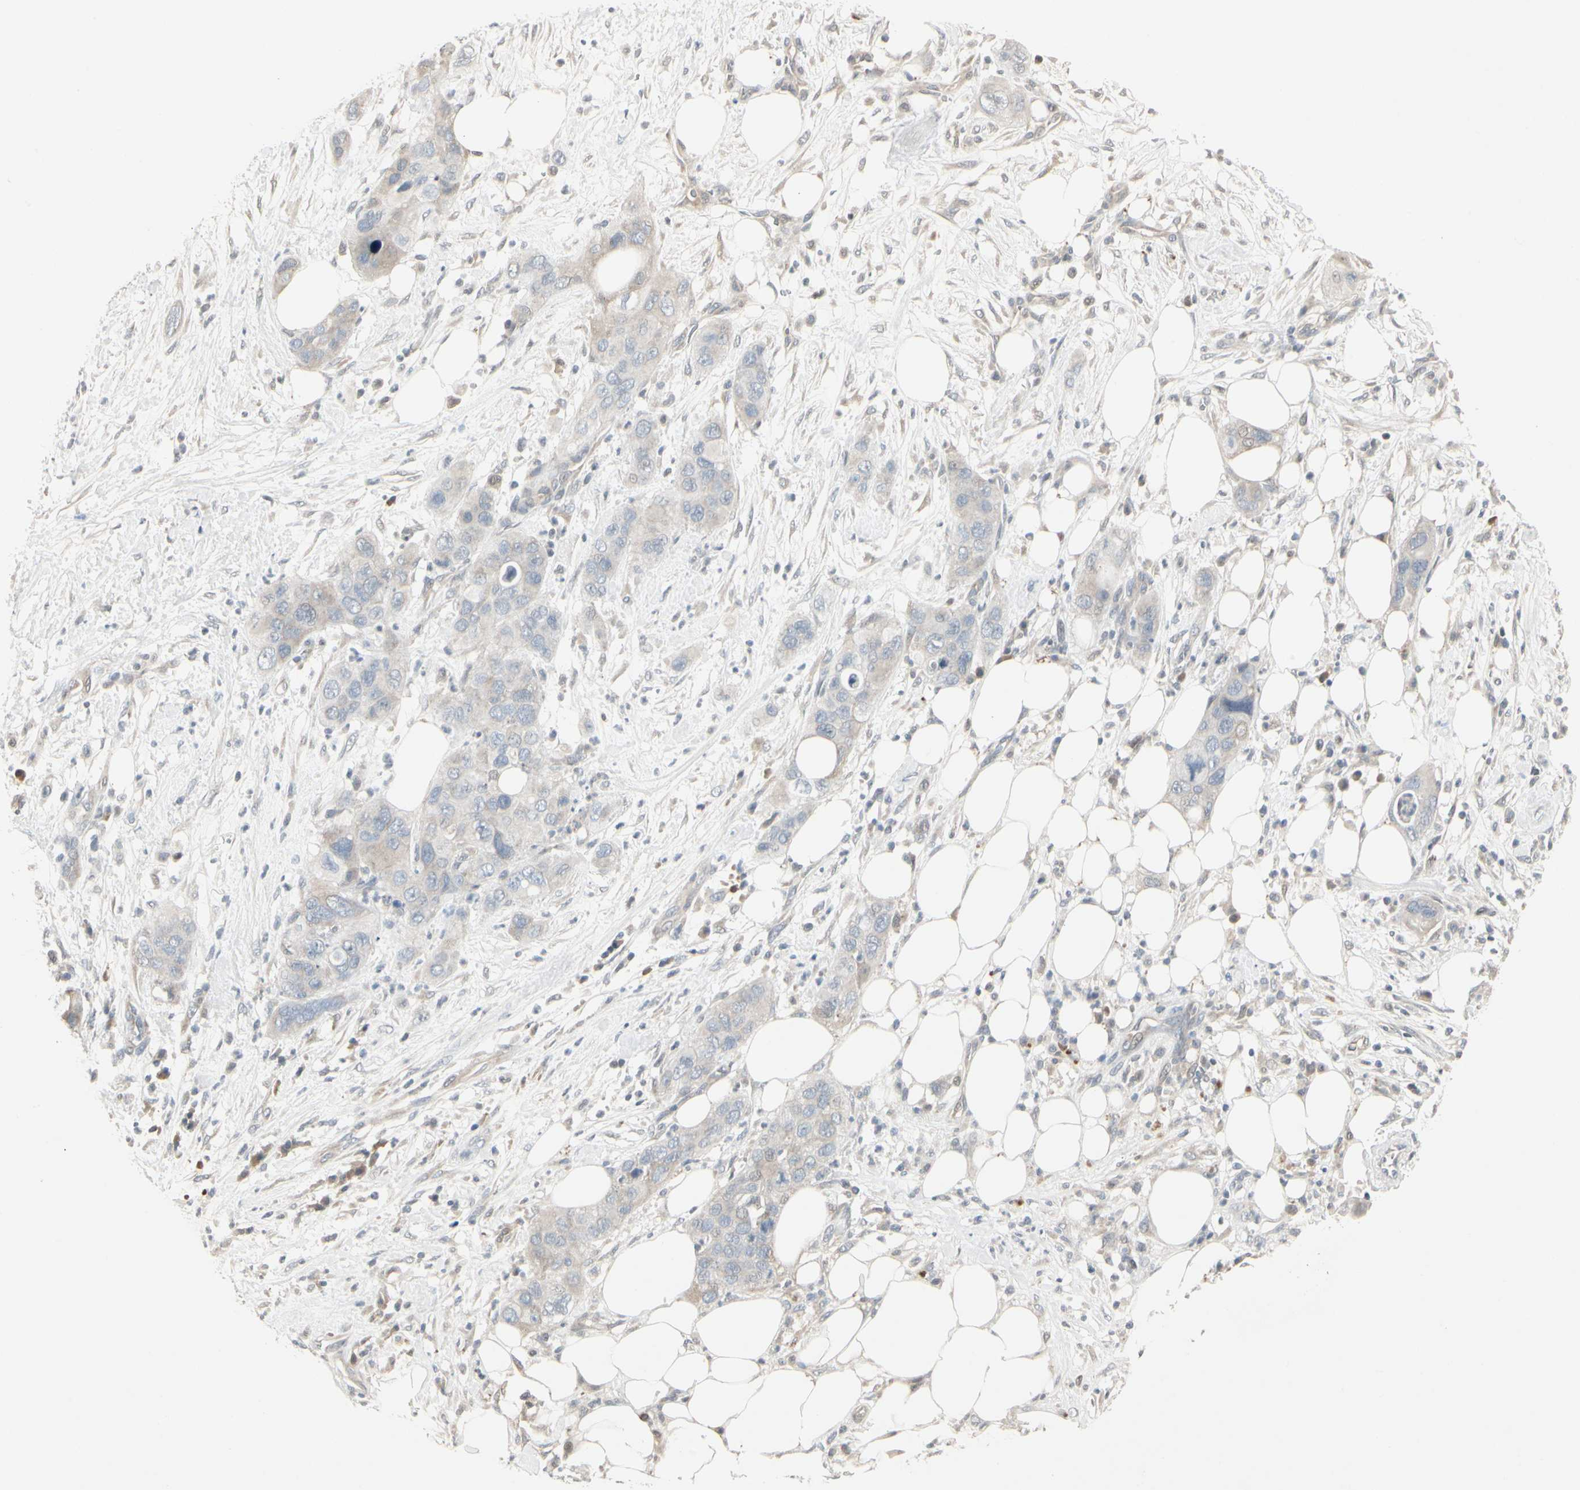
{"staining": {"intensity": "weak", "quantity": ">75%", "location": "cytoplasmic/membranous"}, "tissue": "pancreatic cancer", "cell_type": "Tumor cells", "image_type": "cancer", "snomed": [{"axis": "morphology", "description": "Adenocarcinoma, NOS"}, {"axis": "topography", "description": "Pancreas"}], "caption": "Human pancreatic cancer stained for a protein (brown) exhibits weak cytoplasmic/membranous positive positivity in approximately >75% of tumor cells.", "gene": "DMPK", "patient": {"sex": "female", "age": 71}}